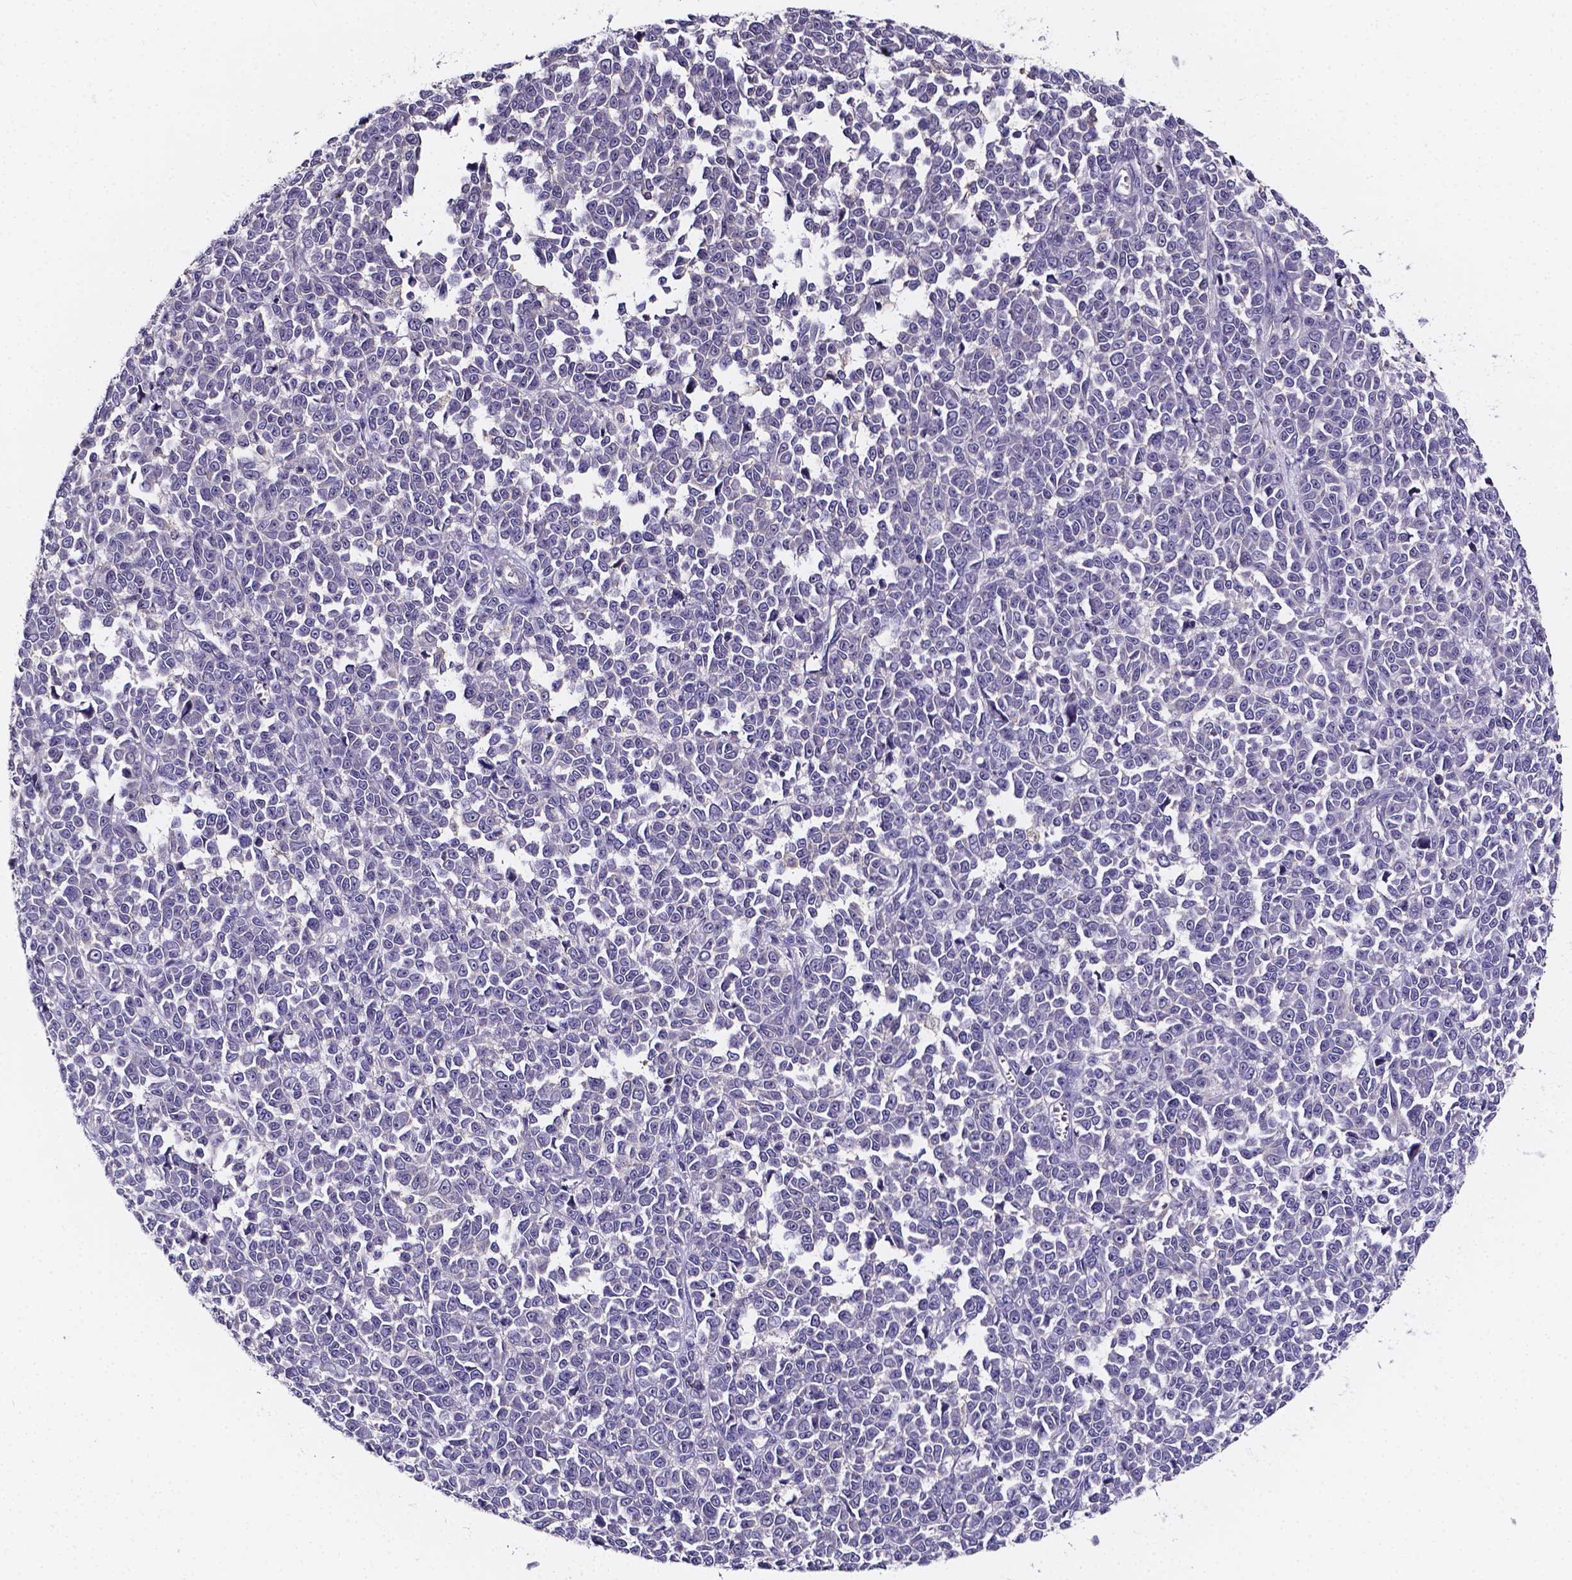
{"staining": {"intensity": "negative", "quantity": "none", "location": "none"}, "tissue": "melanoma", "cell_type": "Tumor cells", "image_type": "cancer", "snomed": [{"axis": "morphology", "description": "Malignant melanoma, NOS"}, {"axis": "topography", "description": "Skin"}], "caption": "Tumor cells show no significant protein staining in malignant melanoma.", "gene": "SPOCD1", "patient": {"sex": "female", "age": 95}}